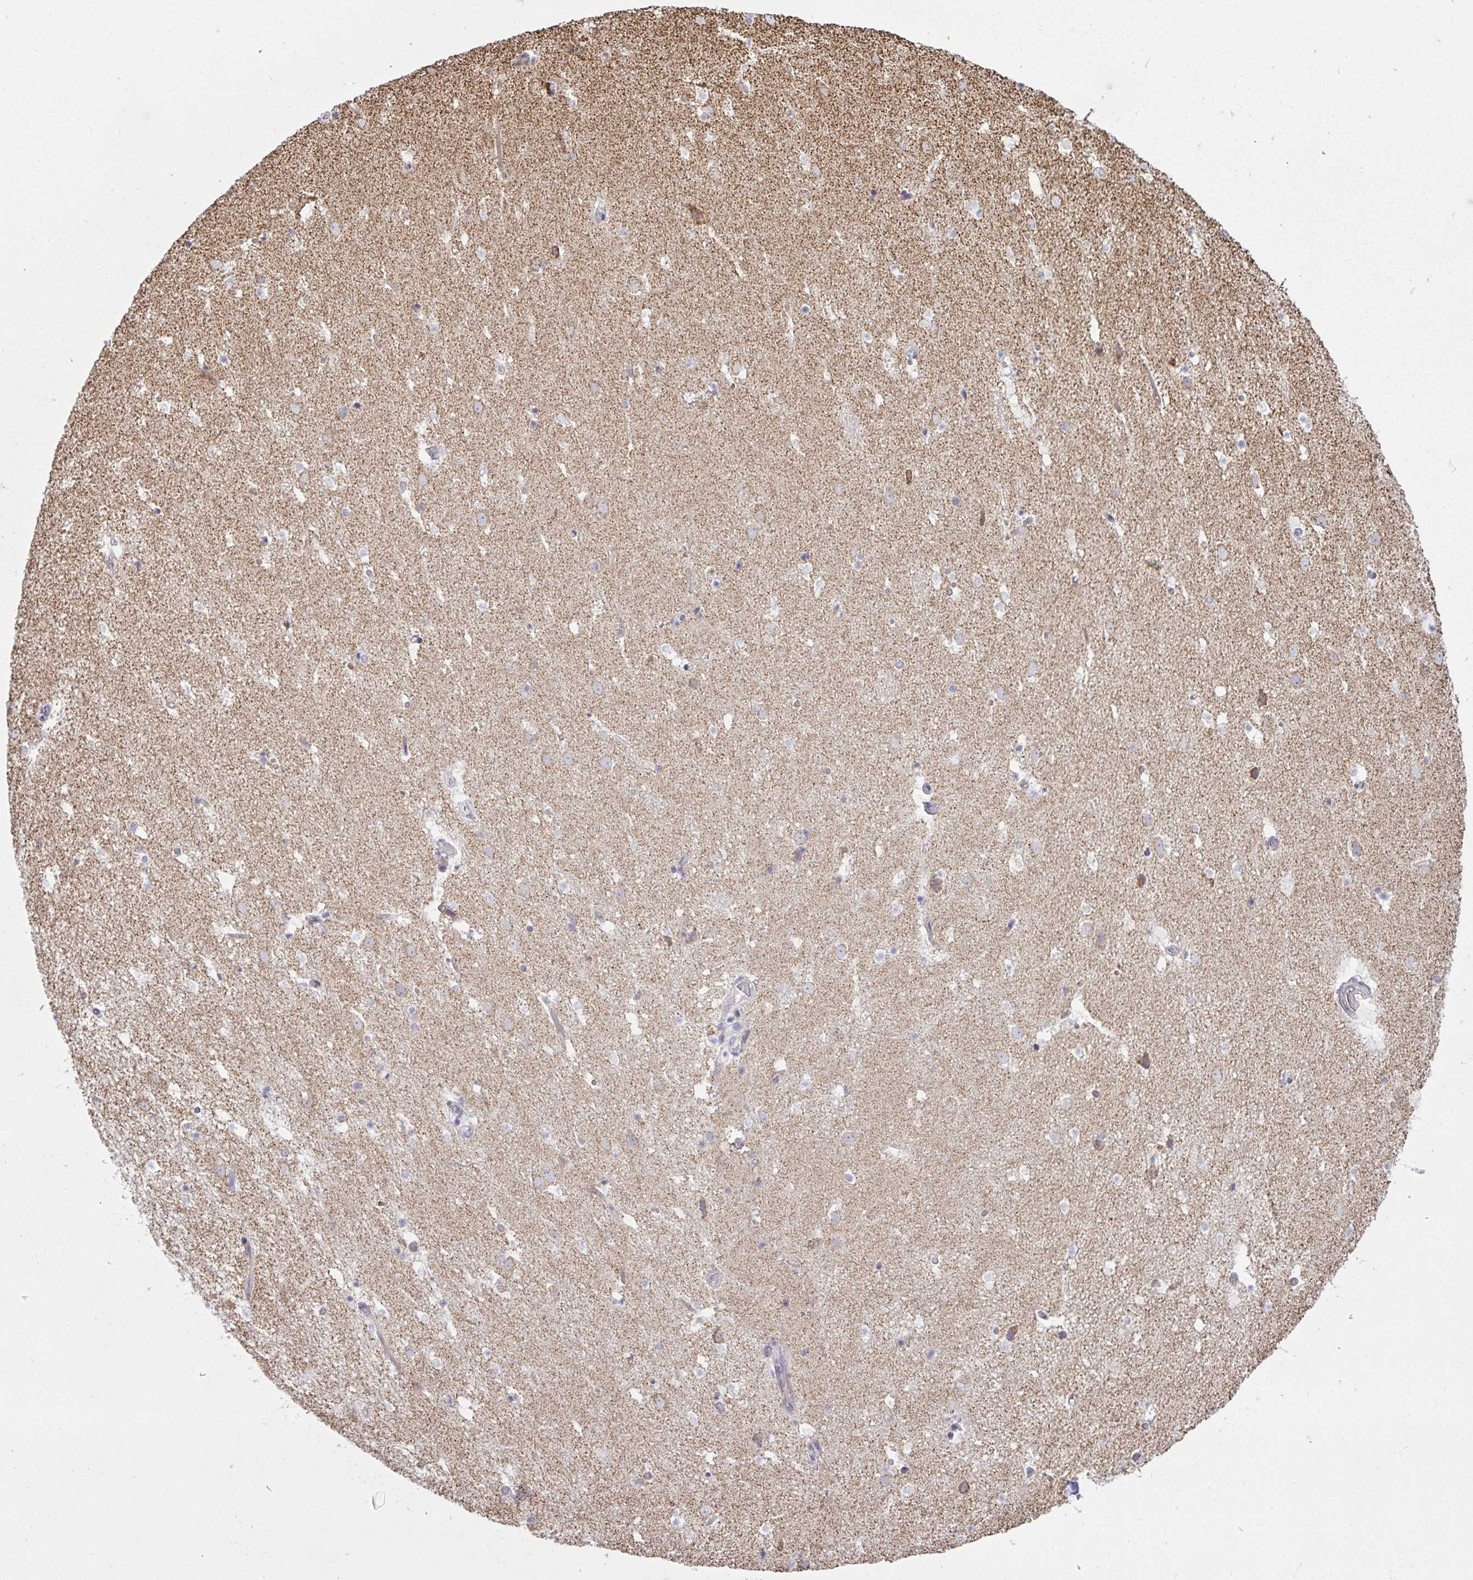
{"staining": {"intensity": "moderate", "quantity": "<25%", "location": "cytoplasmic/membranous"}, "tissue": "caudate", "cell_type": "Glial cells", "image_type": "normal", "snomed": [{"axis": "morphology", "description": "Normal tissue, NOS"}, {"axis": "topography", "description": "Lateral ventricle wall"}], "caption": "DAB (3,3'-diaminobenzidine) immunohistochemical staining of benign human caudate exhibits moderate cytoplasmic/membranous protein positivity in approximately <25% of glial cells.", "gene": "ZNF362", "patient": {"sex": "male", "age": 37}}